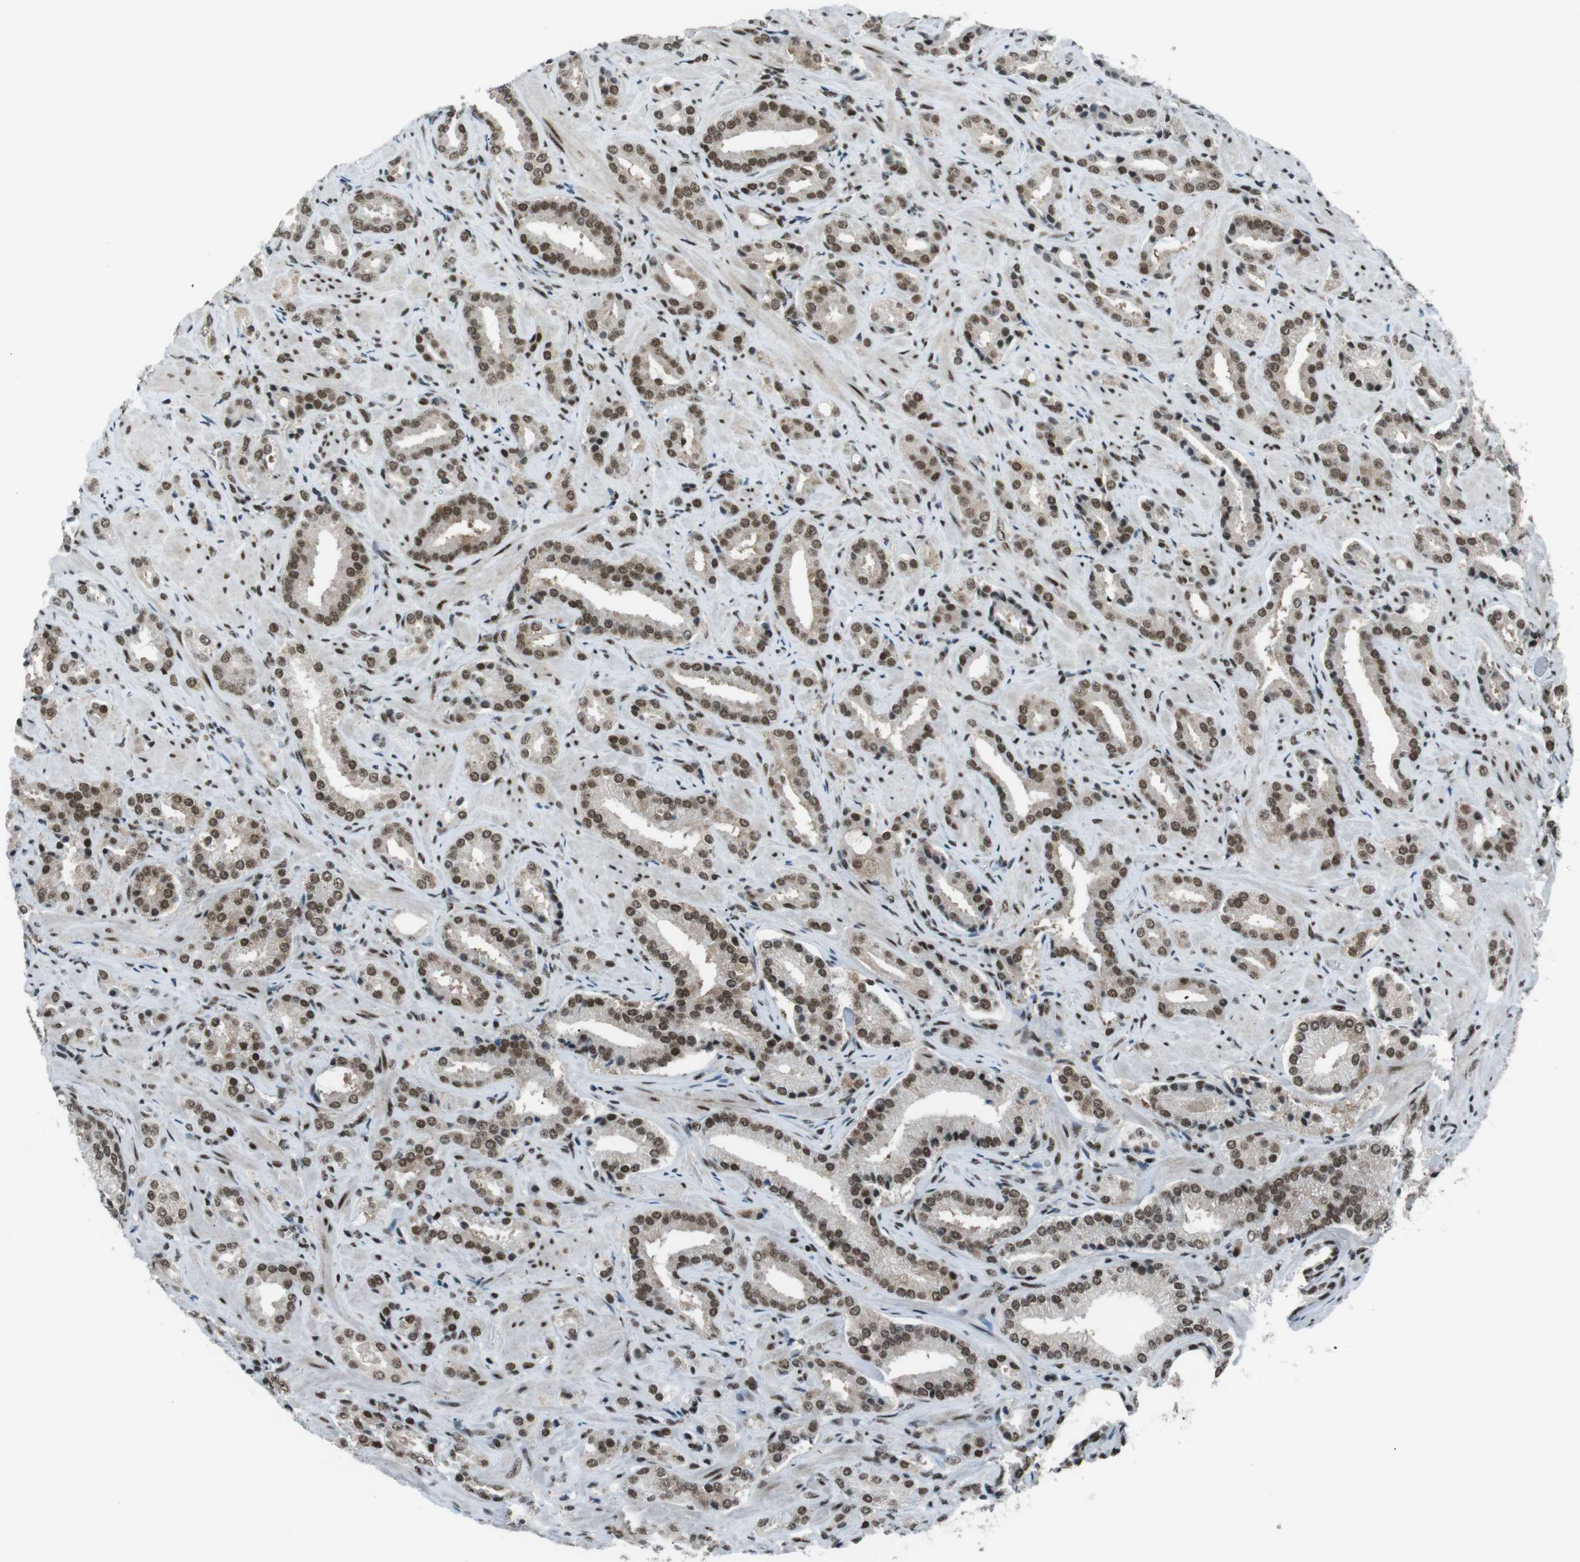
{"staining": {"intensity": "moderate", "quantity": ">75%", "location": "nuclear"}, "tissue": "prostate cancer", "cell_type": "Tumor cells", "image_type": "cancer", "snomed": [{"axis": "morphology", "description": "Adenocarcinoma, High grade"}, {"axis": "topography", "description": "Prostate"}], "caption": "Immunohistochemical staining of human prostate cancer (adenocarcinoma (high-grade)) displays medium levels of moderate nuclear expression in about >75% of tumor cells. The staining was performed using DAB to visualize the protein expression in brown, while the nuclei were stained in blue with hematoxylin (Magnification: 20x).", "gene": "TAF1", "patient": {"sex": "male", "age": 64}}